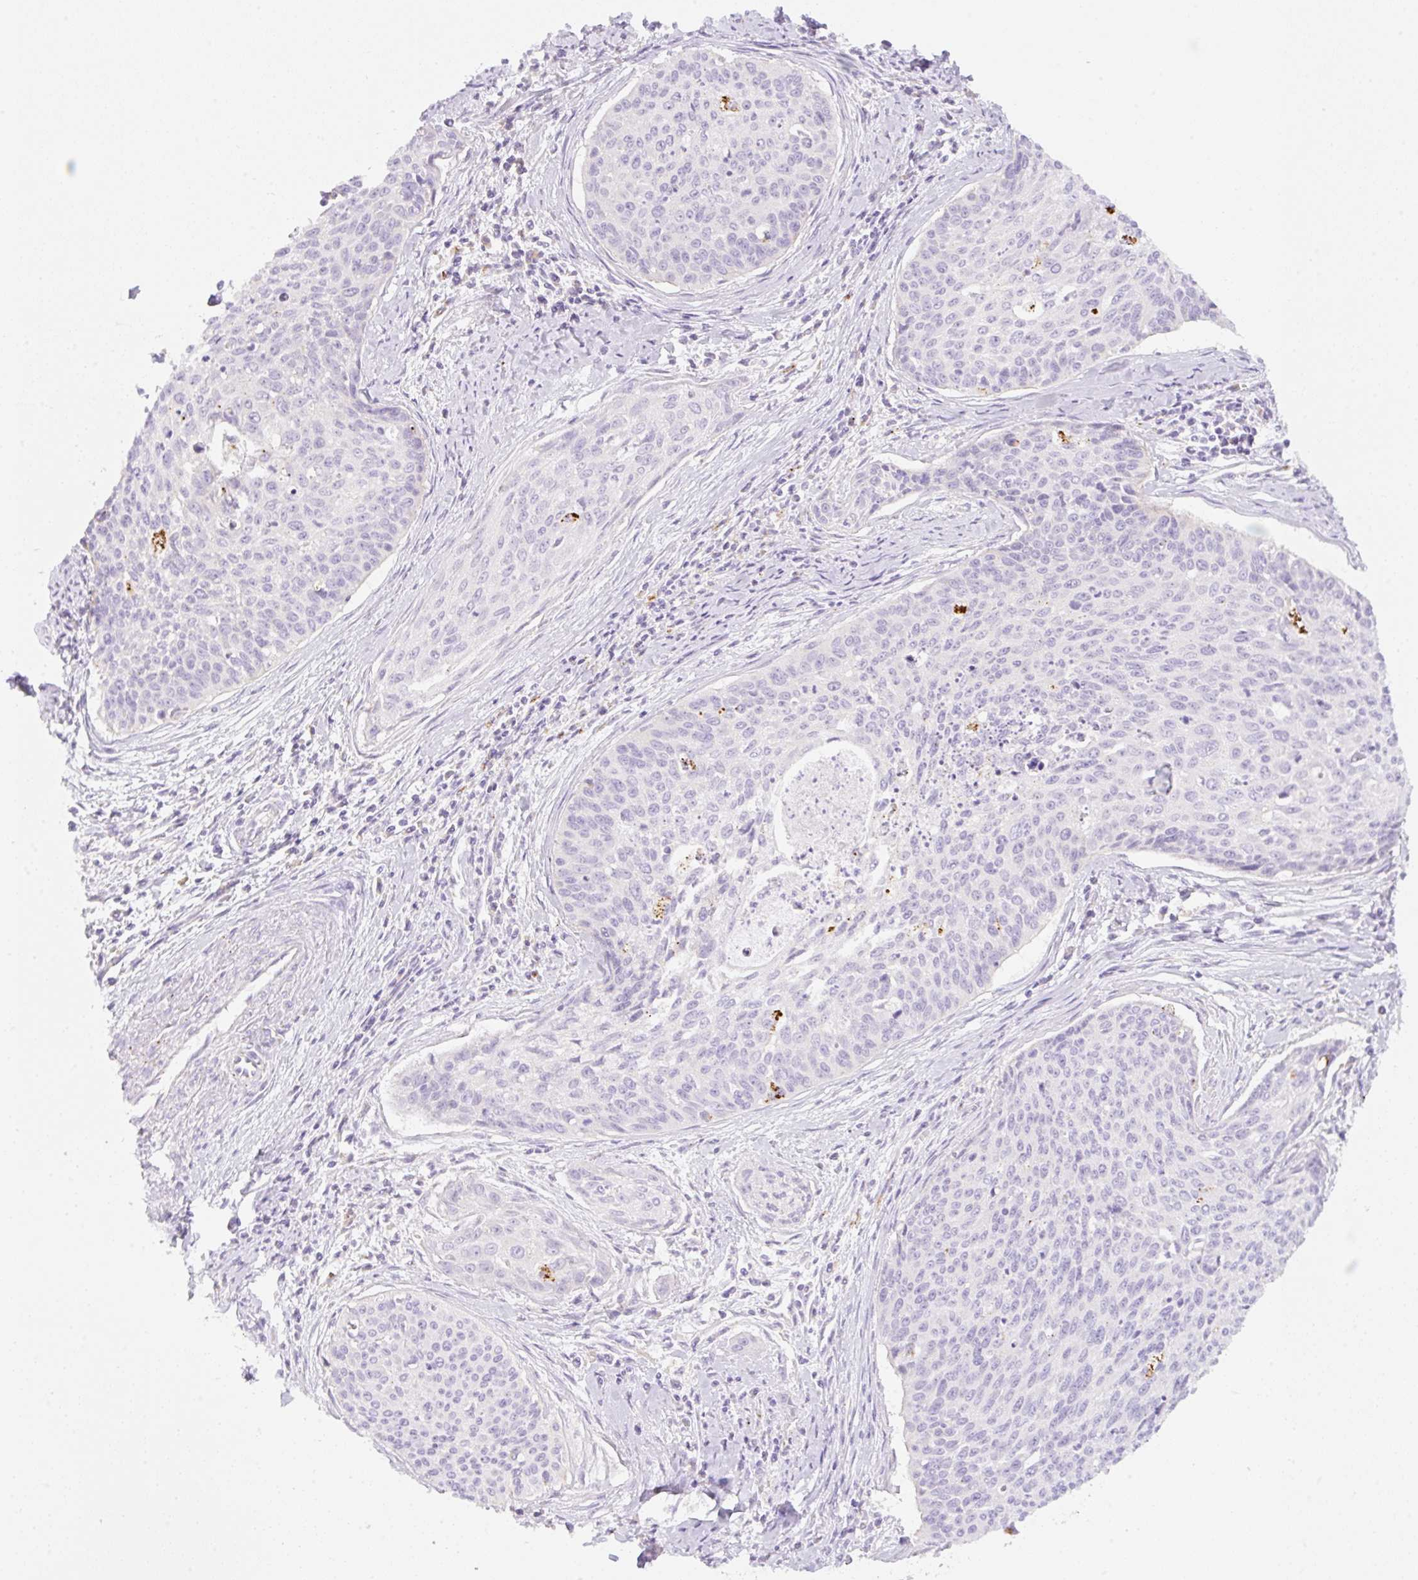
{"staining": {"intensity": "negative", "quantity": "none", "location": "none"}, "tissue": "cervical cancer", "cell_type": "Tumor cells", "image_type": "cancer", "snomed": [{"axis": "morphology", "description": "Squamous cell carcinoma, NOS"}, {"axis": "topography", "description": "Cervix"}], "caption": "IHC image of squamous cell carcinoma (cervical) stained for a protein (brown), which displays no positivity in tumor cells.", "gene": "CLEC3A", "patient": {"sex": "female", "age": 55}}